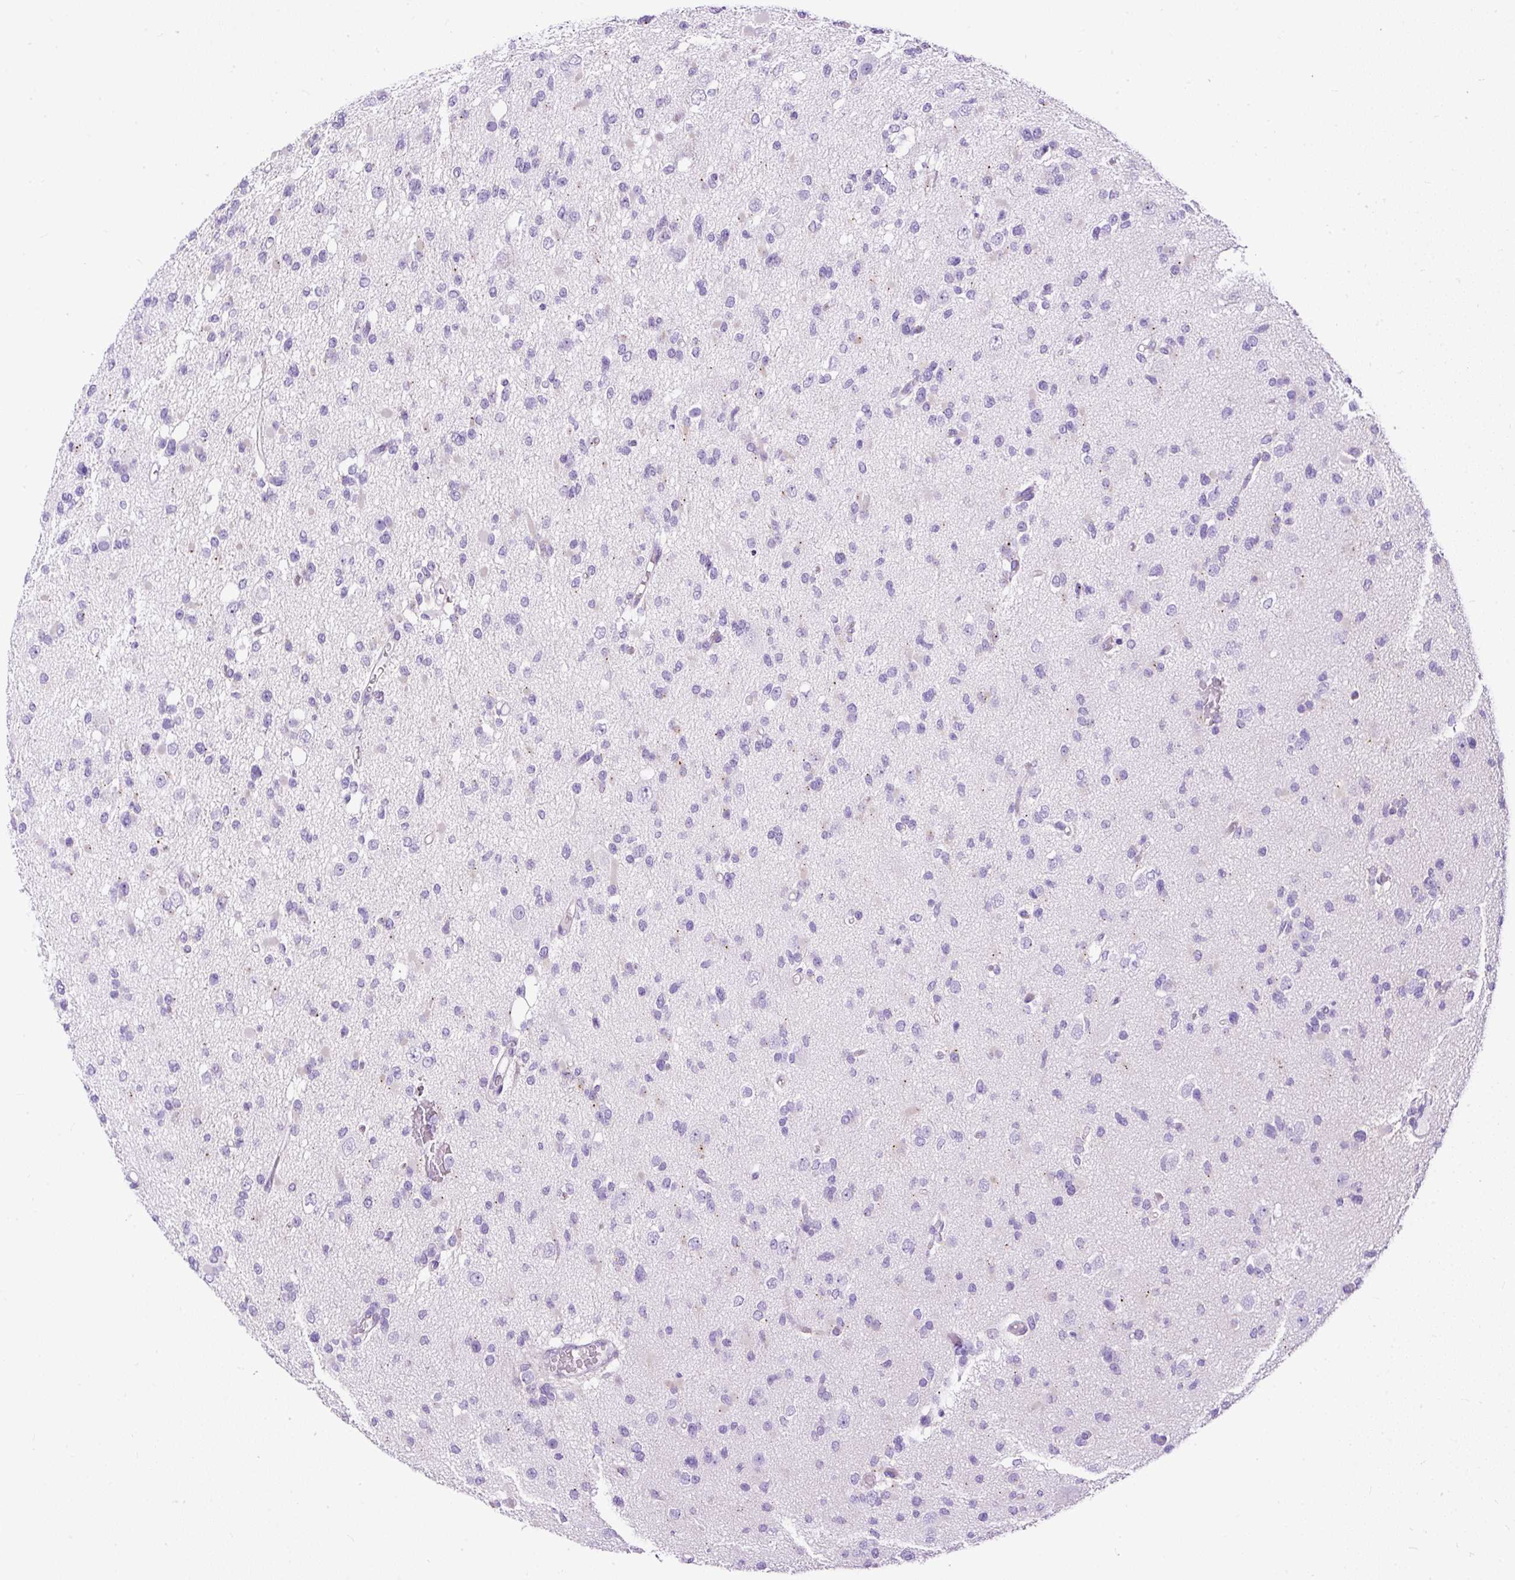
{"staining": {"intensity": "negative", "quantity": "none", "location": "none"}, "tissue": "glioma", "cell_type": "Tumor cells", "image_type": "cancer", "snomed": [{"axis": "morphology", "description": "Glioma, malignant, Low grade"}, {"axis": "topography", "description": "Brain"}], "caption": "High power microscopy histopathology image of an immunohistochemistry (IHC) image of glioma, revealing no significant staining in tumor cells. (DAB (3,3'-diaminobenzidine) immunohistochemistry, high magnification).", "gene": "STOX2", "patient": {"sex": "female", "age": 22}}